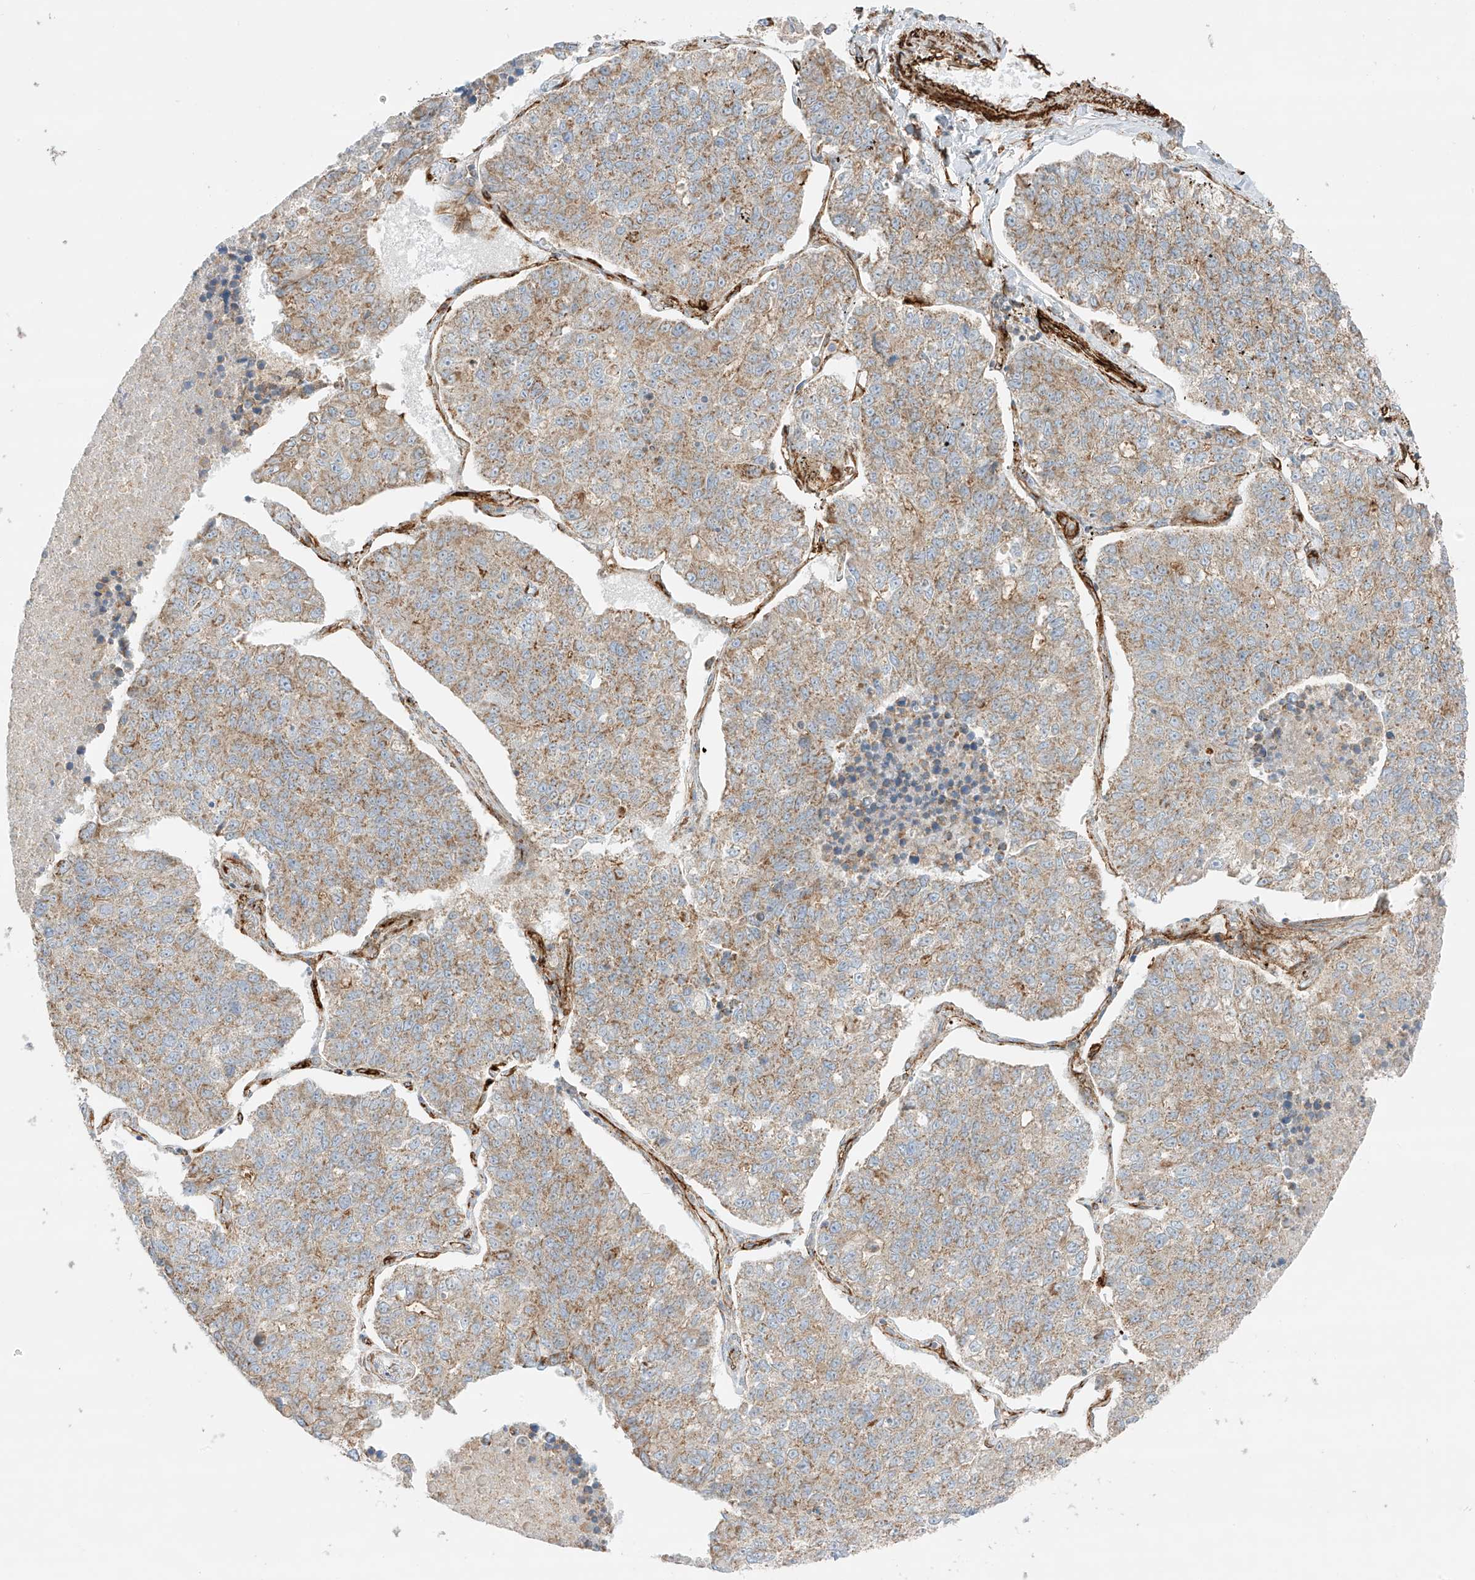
{"staining": {"intensity": "weak", "quantity": ">75%", "location": "cytoplasmic/membranous"}, "tissue": "lung cancer", "cell_type": "Tumor cells", "image_type": "cancer", "snomed": [{"axis": "morphology", "description": "Adenocarcinoma, NOS"}, {"axis": "topography", "description": "Lung"}], "caption": "Immunohistochemistry (IHC) of human lung cancer (adenocarcinoma) shows low levels of weak cytoplasmic/membranous positivity in approximately >75% of tumor cells.", "gene": "ABCB7", "patient": {"sex": "male", "age": 49}}